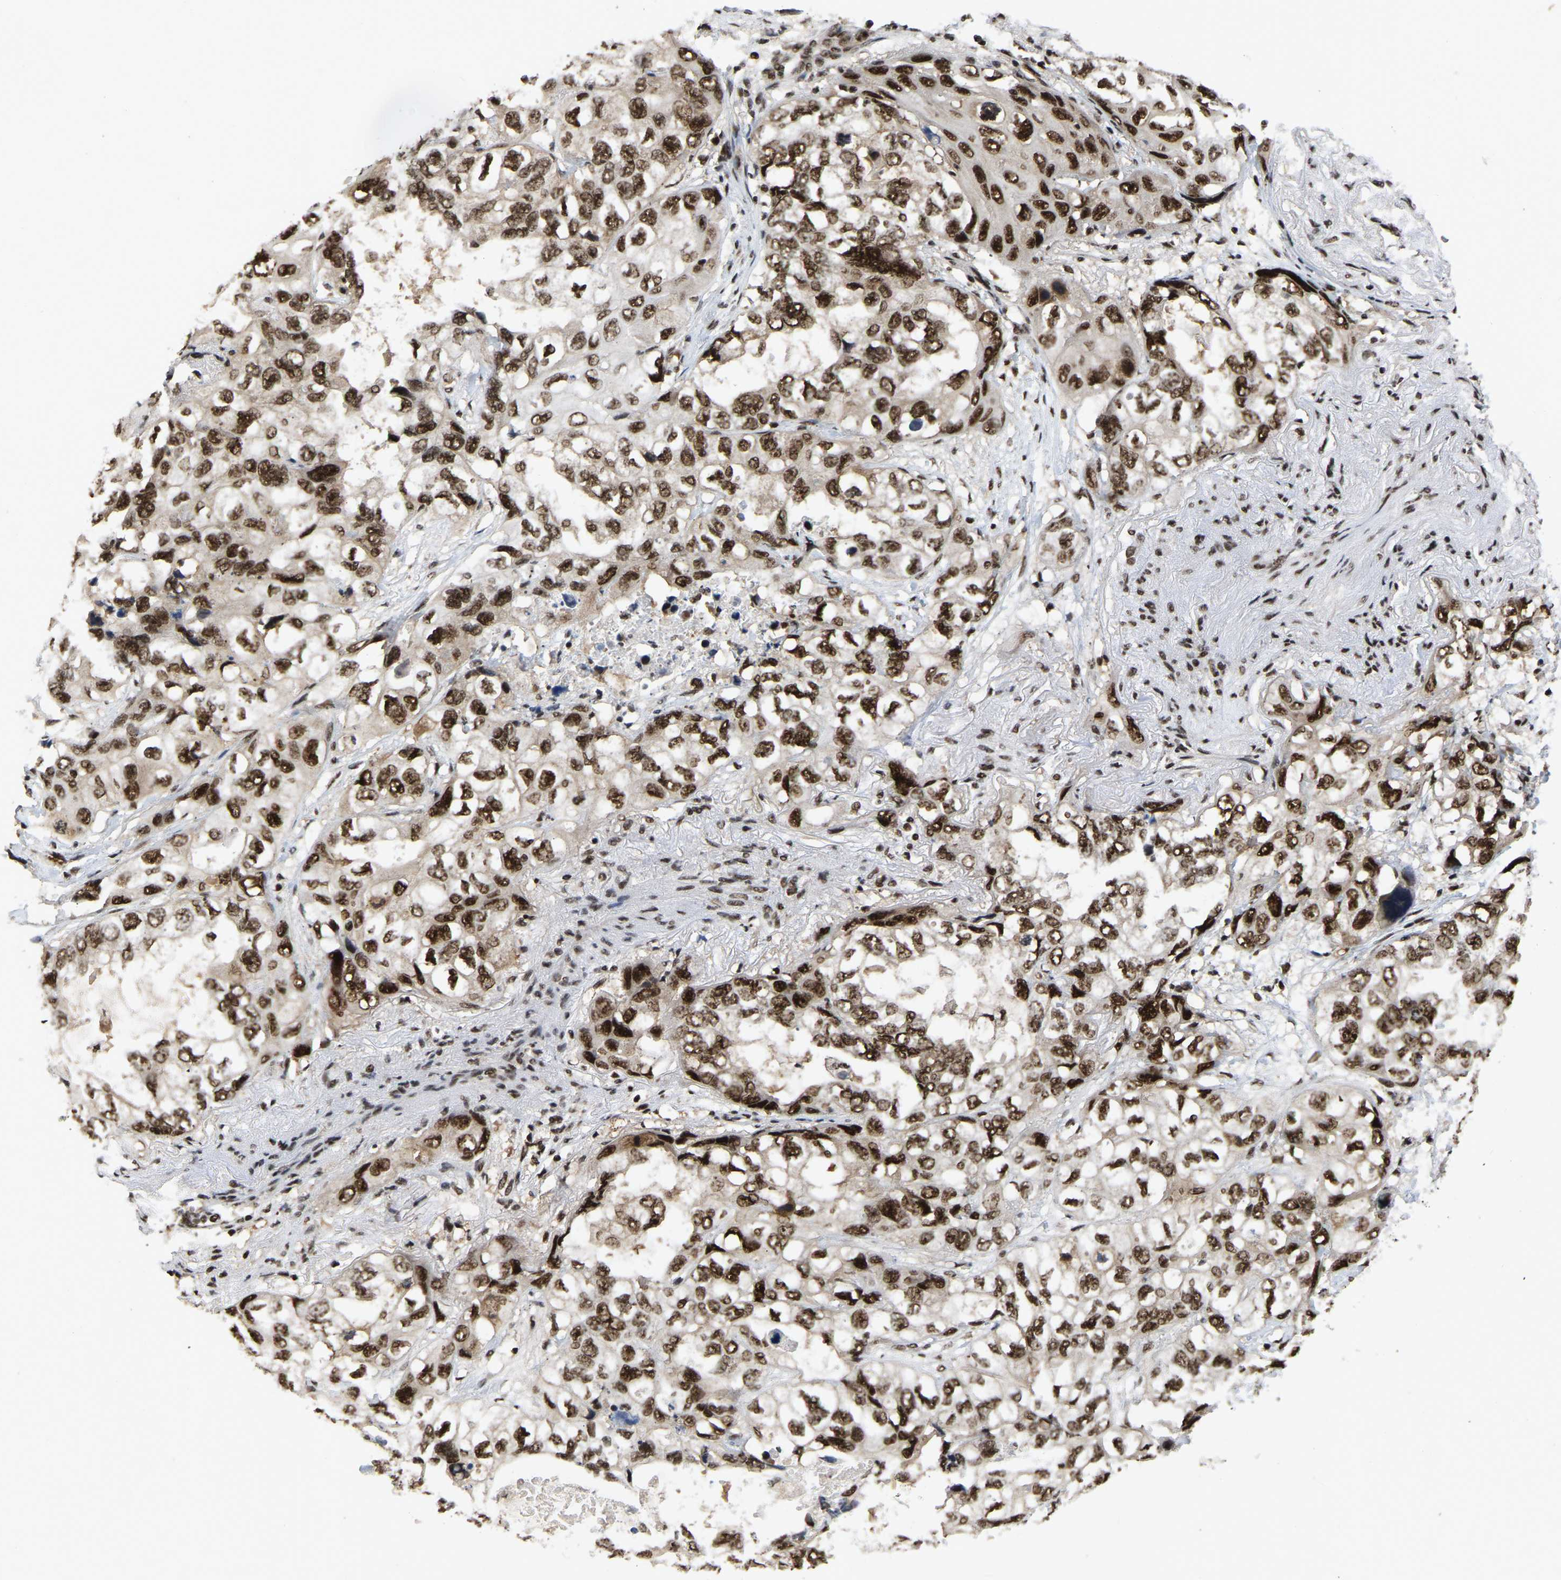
{"staining": {"intensity": "strong", "quantity": ">75%", "location": "nuclear"}, "tissue": "lung cancer", "cell_type": "Tumor cells", "image_type": "cancer", "snomed": [{"axis": "morphology", "description": "Squamous cell carcinoma, NOS"}, {"axis": "topography", "description": "Lung"}], "caption": "Strong nuclear expression is present in about >75% of tumor cells in lung cancer (squamous cell carcinoma).", "gene": "TBL1XR1", "patient": {"sex": "female", "age": 73}}